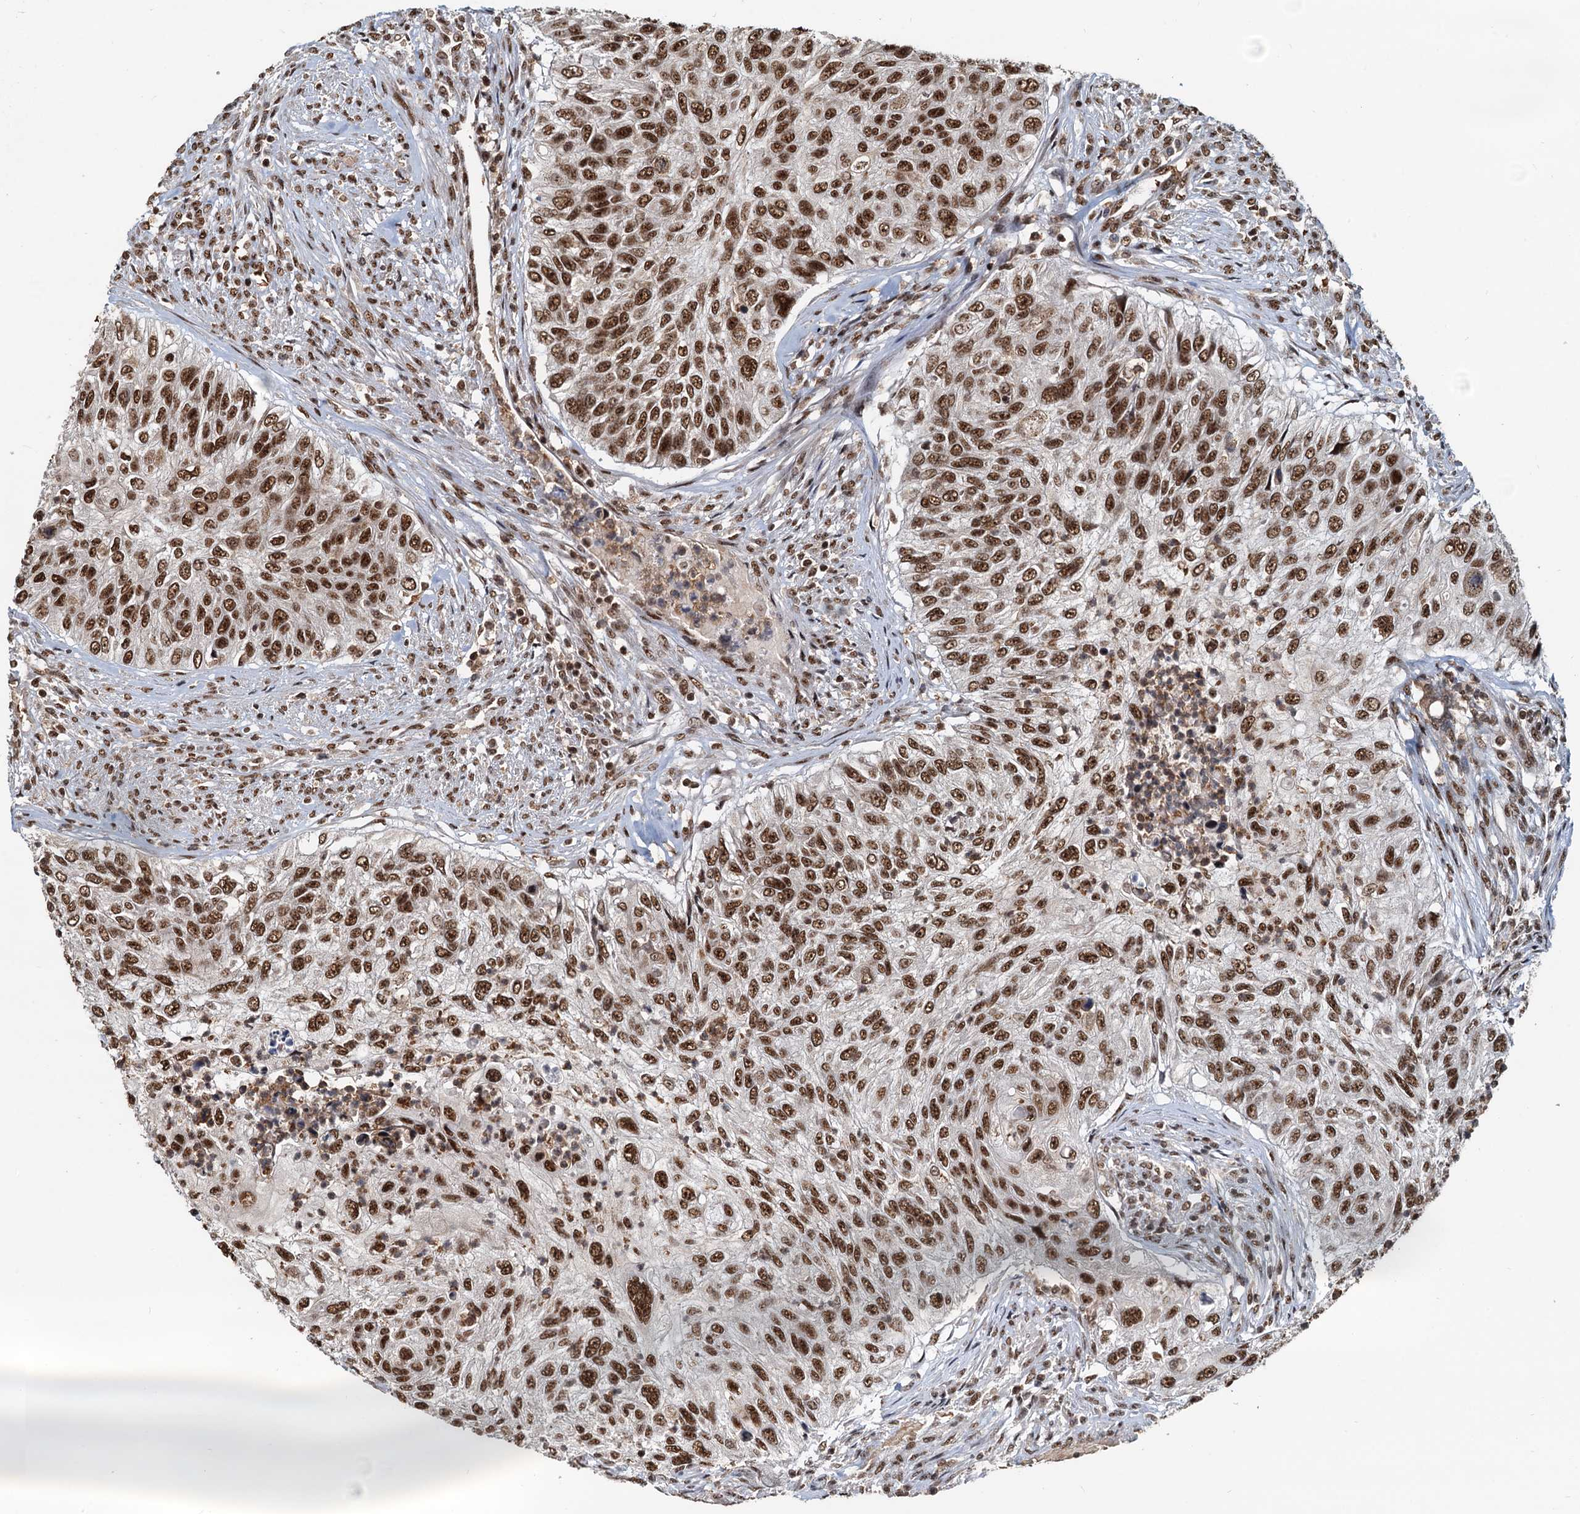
{"staining": {"intensity": "strong", "quantity": ">75%", "location": "nuclear"}, "tissue": "urothelial cancer", "cell_type": "Tumor cells", "image_type": "cancer", "snomed": [{"axis": "morphology", "description": "Urothelial carcinoma, High grade"}, {"axis": "topography", "description": "Urinary bladder"}], "caption": "This histopathology image displays IHC staining of human urothelial carcinoma (high-grade), with high strong nuclear expression in approximately >75% of tumor cells.", "gene": "RSRC2", "patient": {"sex": "female", "age": 60}}